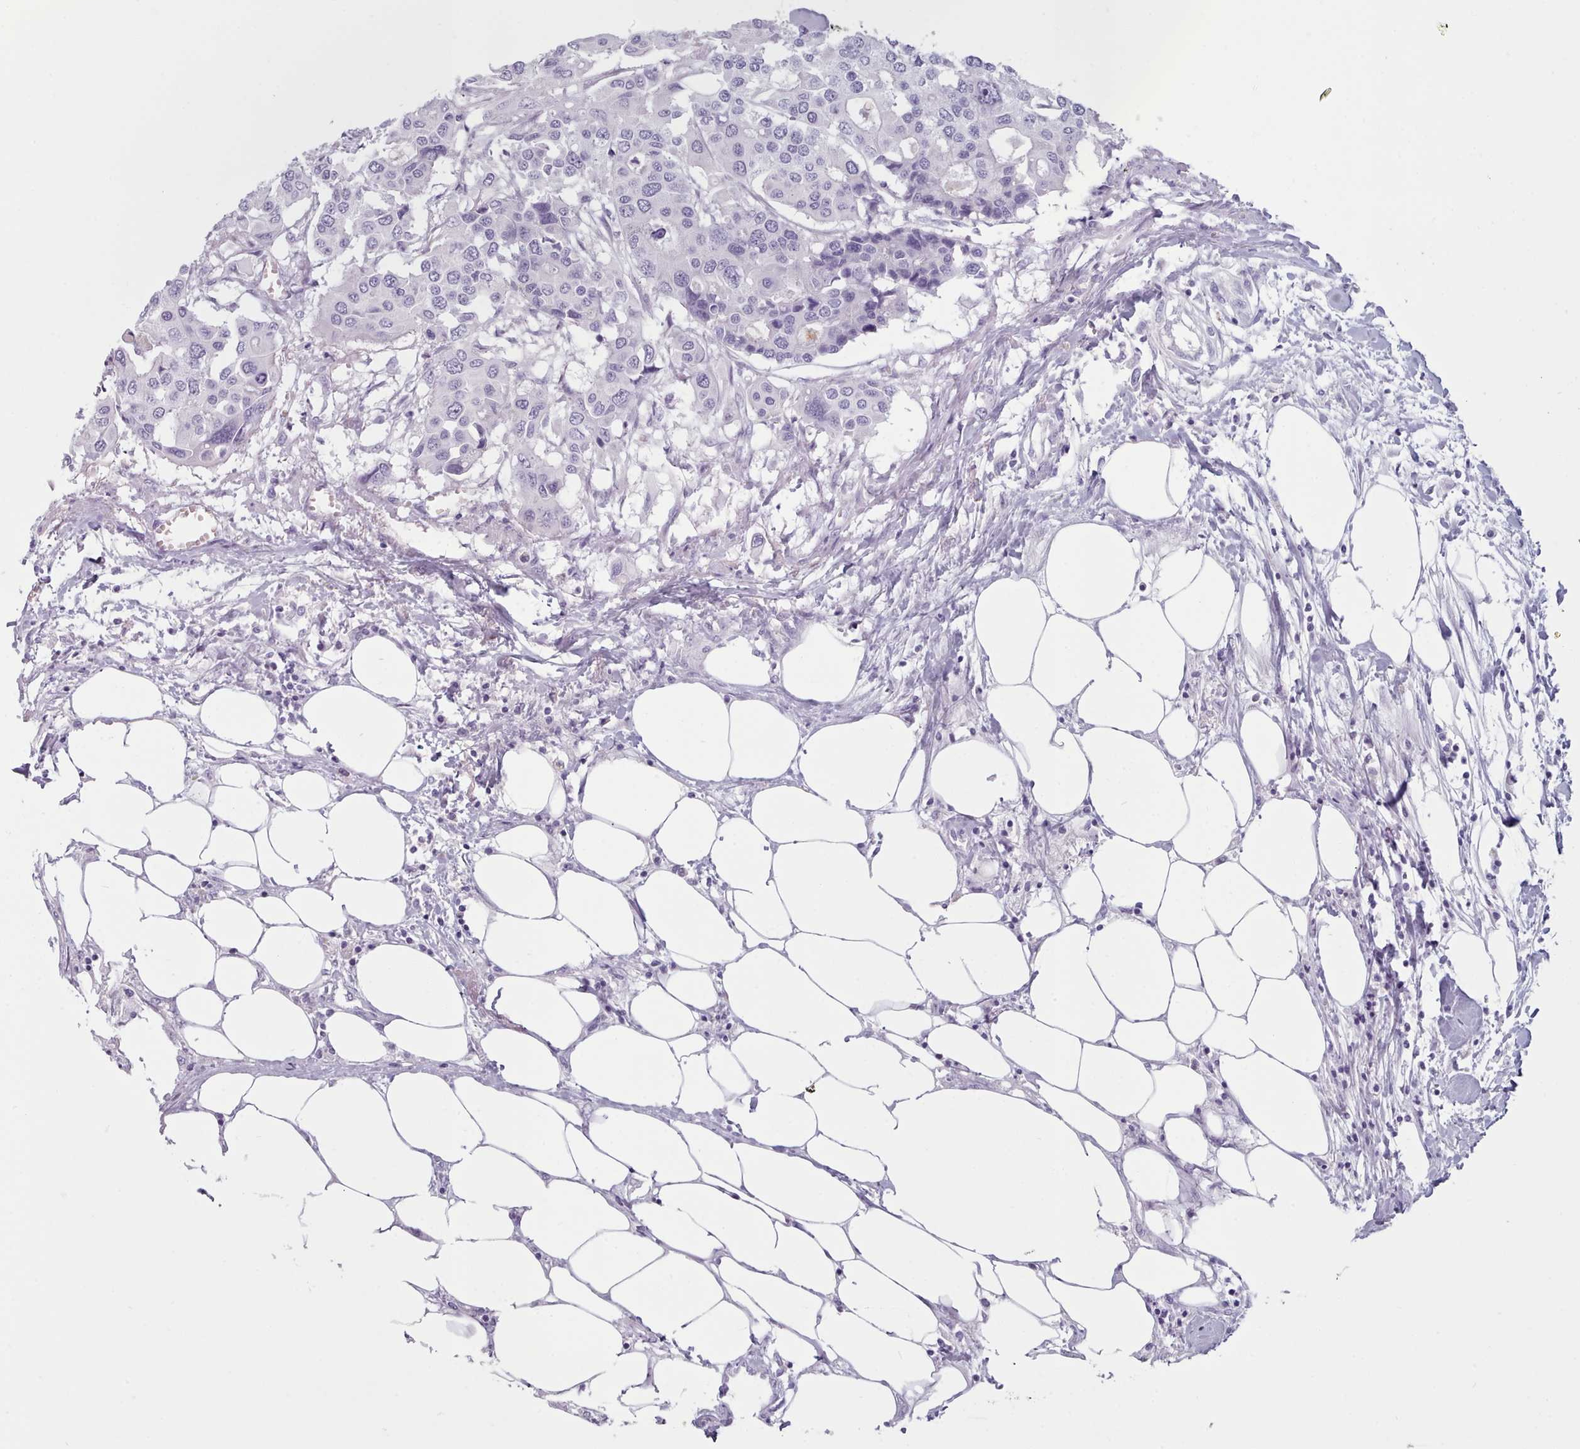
{"staining": {"intensity": "negative", "quantity": "none", "location": "none"}, "tissue": "colorectal cancer", "cell_type": "Tumor cells", "image_type": "cancer", "snomed": [{"axis": "morphology", "description": "Adenocarcinoma, NOS"}, {"axis": "topography", "description": "Colon"}], "caption": "Micrograph shows no significant protein expression in tumor cells of colorectal cancer.", "gene": "ZNF43", "patient": {"sex": "male", "age": 77}}